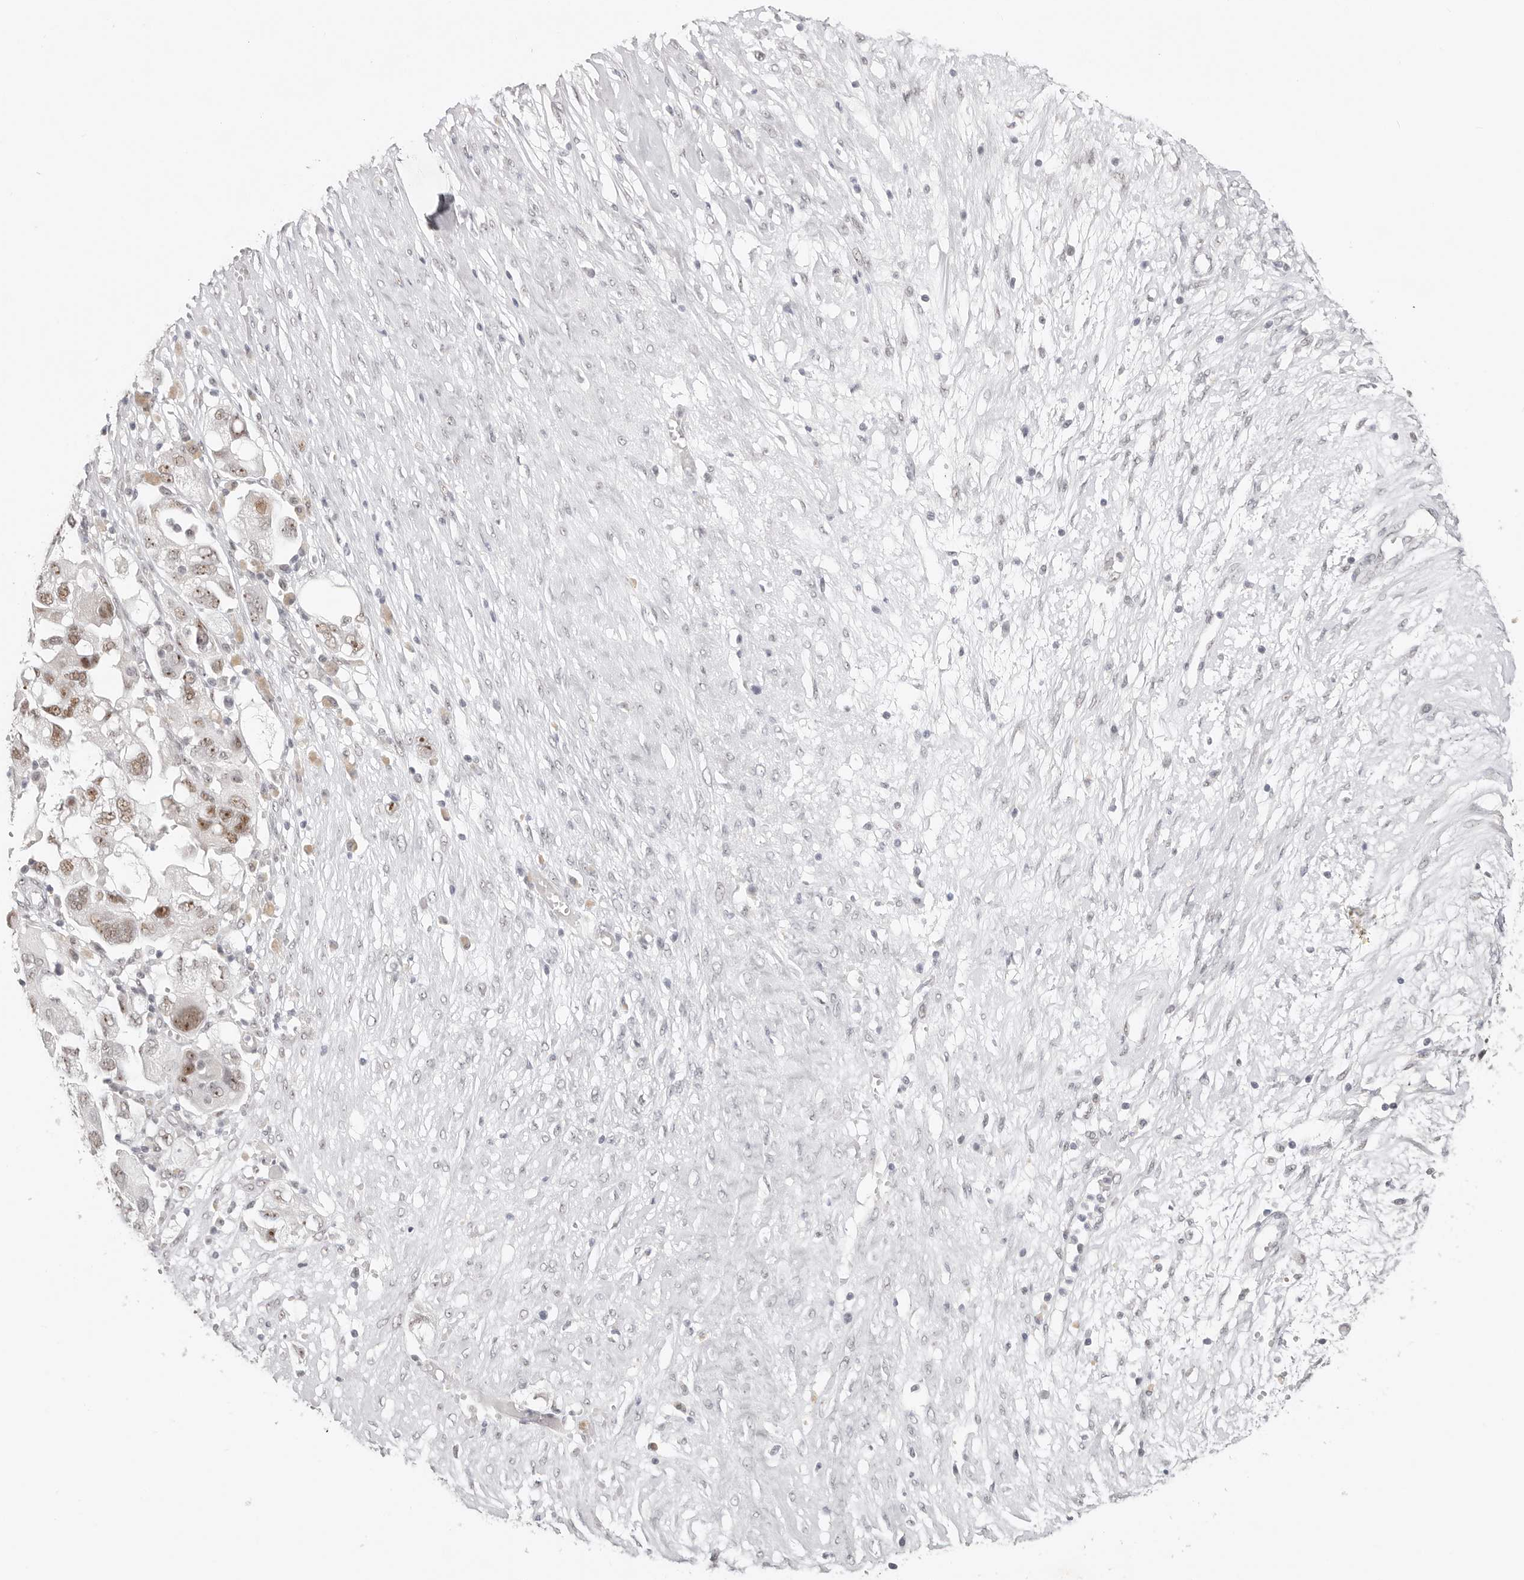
{"staining": {"intensity": "moderate", "quantity": ">75%", "location": "nuclear"}, "tissue": "ovarian cancer", "cell_type": "Tumor cells", "image_type": "cancer", "snomed": [{"axis": "morphology", "description": "Carcinoma, NOS"}, {"axis": "morphology", "description": "Cystadenocarcinoma, serous, NOS"}, {"axis": "topography", "description": "Ovary"}], "caption": "Protein expression analysis of carcinoma (ovarian) reveals moderate nuclear positivity in about >75% of tumor cells.", "gene": "LARP7", "patient": {"sex": "female", "age": 69}}